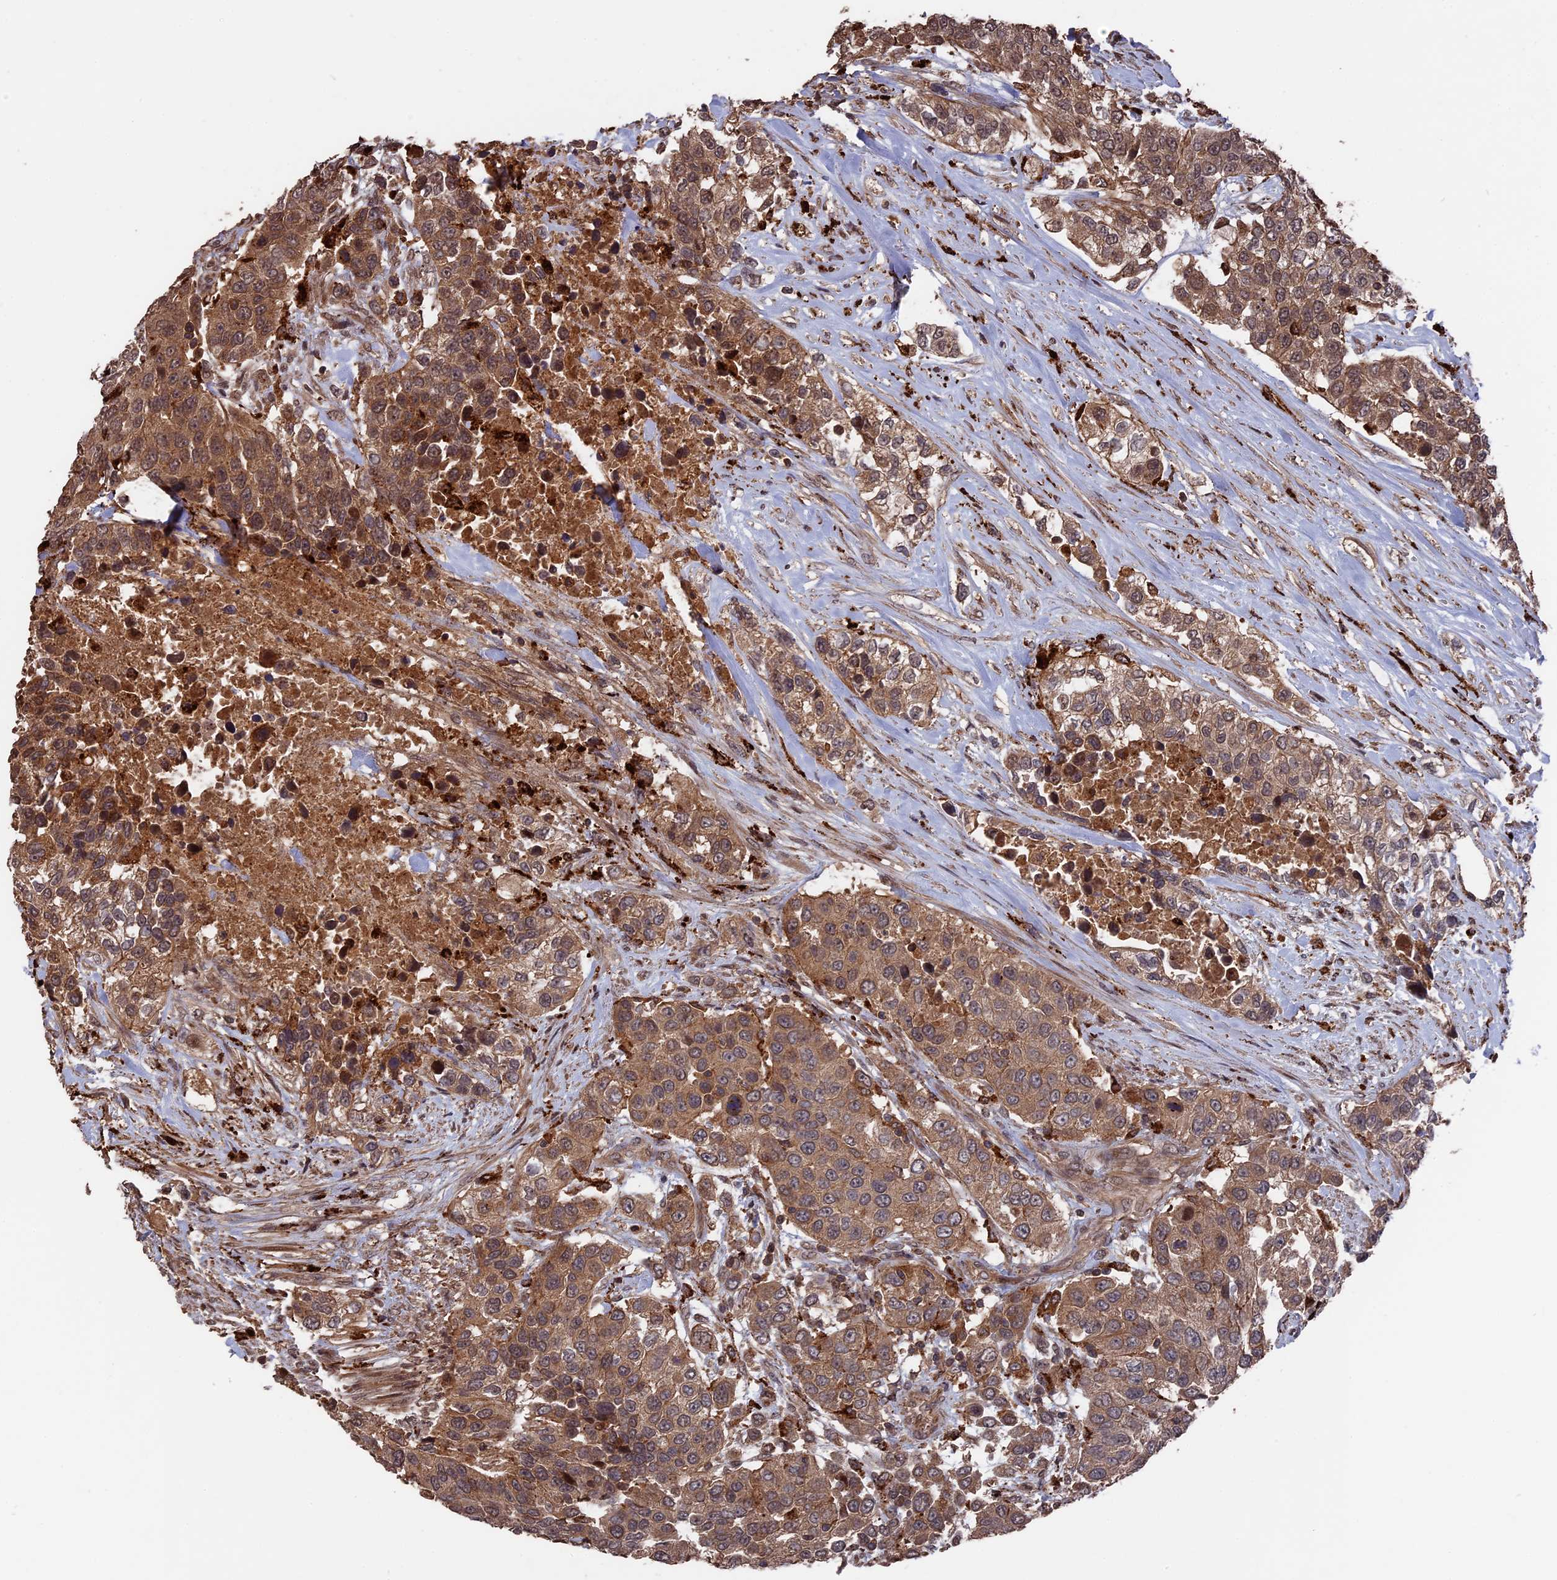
{"staining": {"intensity": "moderate", "quantity": ">75%", "location": "cytoplasmic/membranous"}, "tissue": "urothelial cancer", "cell_type": "Tumor cells", "image_type": "cancer", "snomed": [{"axis": "morphology", "description": "Urothelial carcinoma, High grade"}, {"axis": "topography", "description": "Urinary bladder"}], "caption": "DAB immunohistochemical staining of high-grade urothelial carcinoma displays moderate cytoplasmic/membranous protein staining in about >75% of tumor cells.", "gene": "TELO2", "patient": {"sex": "female", "age": 80}}